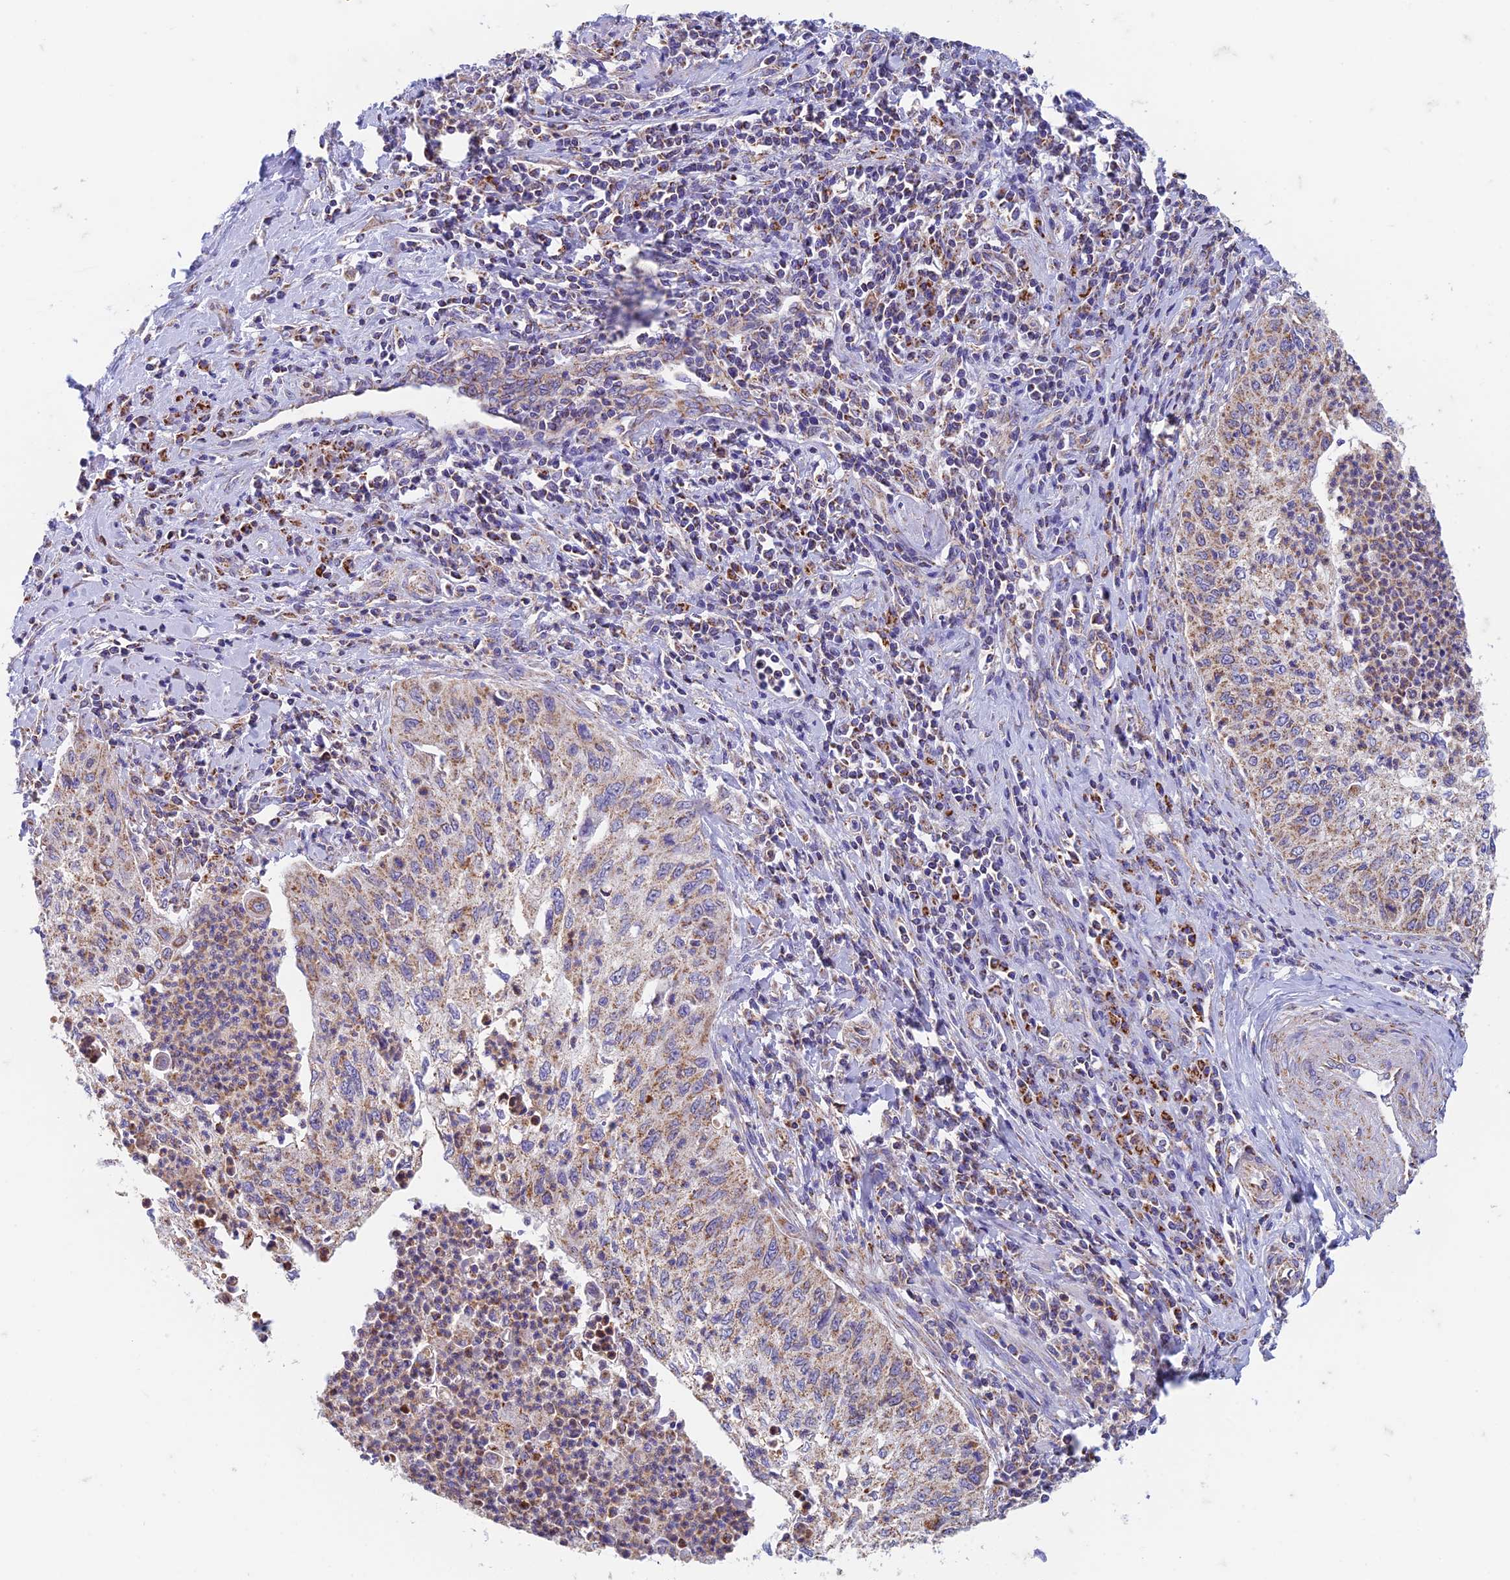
{"staining": {"intensity": "weak", "quantity": ">75%", "location": "cytoplasmic/membranous"}, "tissue": "cervical cancer", "cell_type": "Tumor cells", "image_type": "cancer", "snomed": [{"axis": "morphology", "description": "Squamous cell carcinoma, NOS"}, {"axis": "topography", "description": "Cervix"}], "caption": "Weak cytoplasmic/membranous expression is present in about >75% of tumor cells in cervical cancer.", "gene": "ZNF181", "patient": {"sex": "female", "age": 30}}